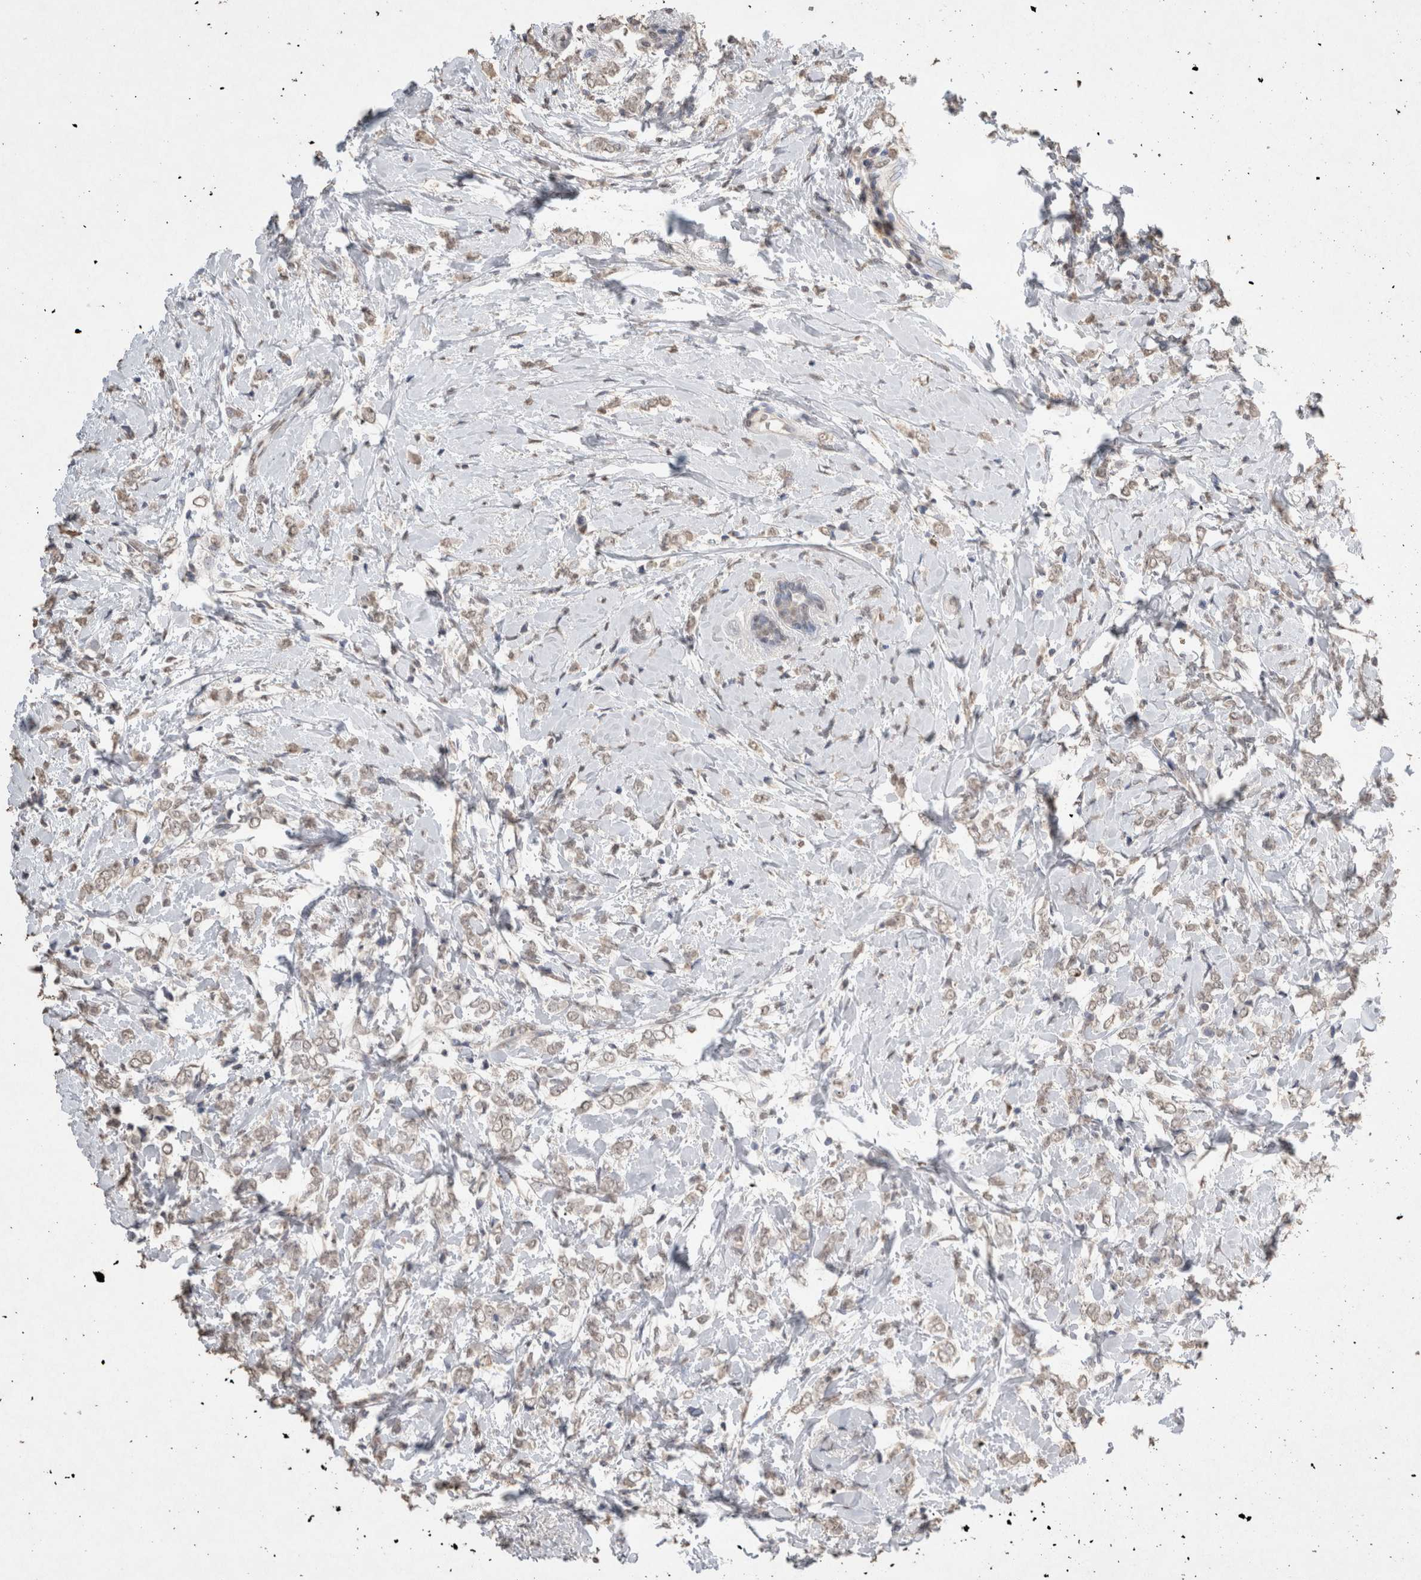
{"staining": {"intensity": "weak", "quantity": ">75%", "location": "nuclear"}, "tissue": "breast cancer", "cell_type": "Tumor cells", "image_type": "cancer", "snomed": [{"axis": "morphology", "description": "Normal tissue, NOS"}, {"axis": "morphology", "description": "Lobular carcinoma"}, {"axis": "topography", "description": "Breast"}], "caption": "An IHC histopathology image of neoplastic tissue is shown. Protein staining in brown shows weak nuclear positivity in breast cancer (lobular carcinoma) within tumor cells.", "gene": "LGALS2", "patient": {"sex": "female", "age": 47}}